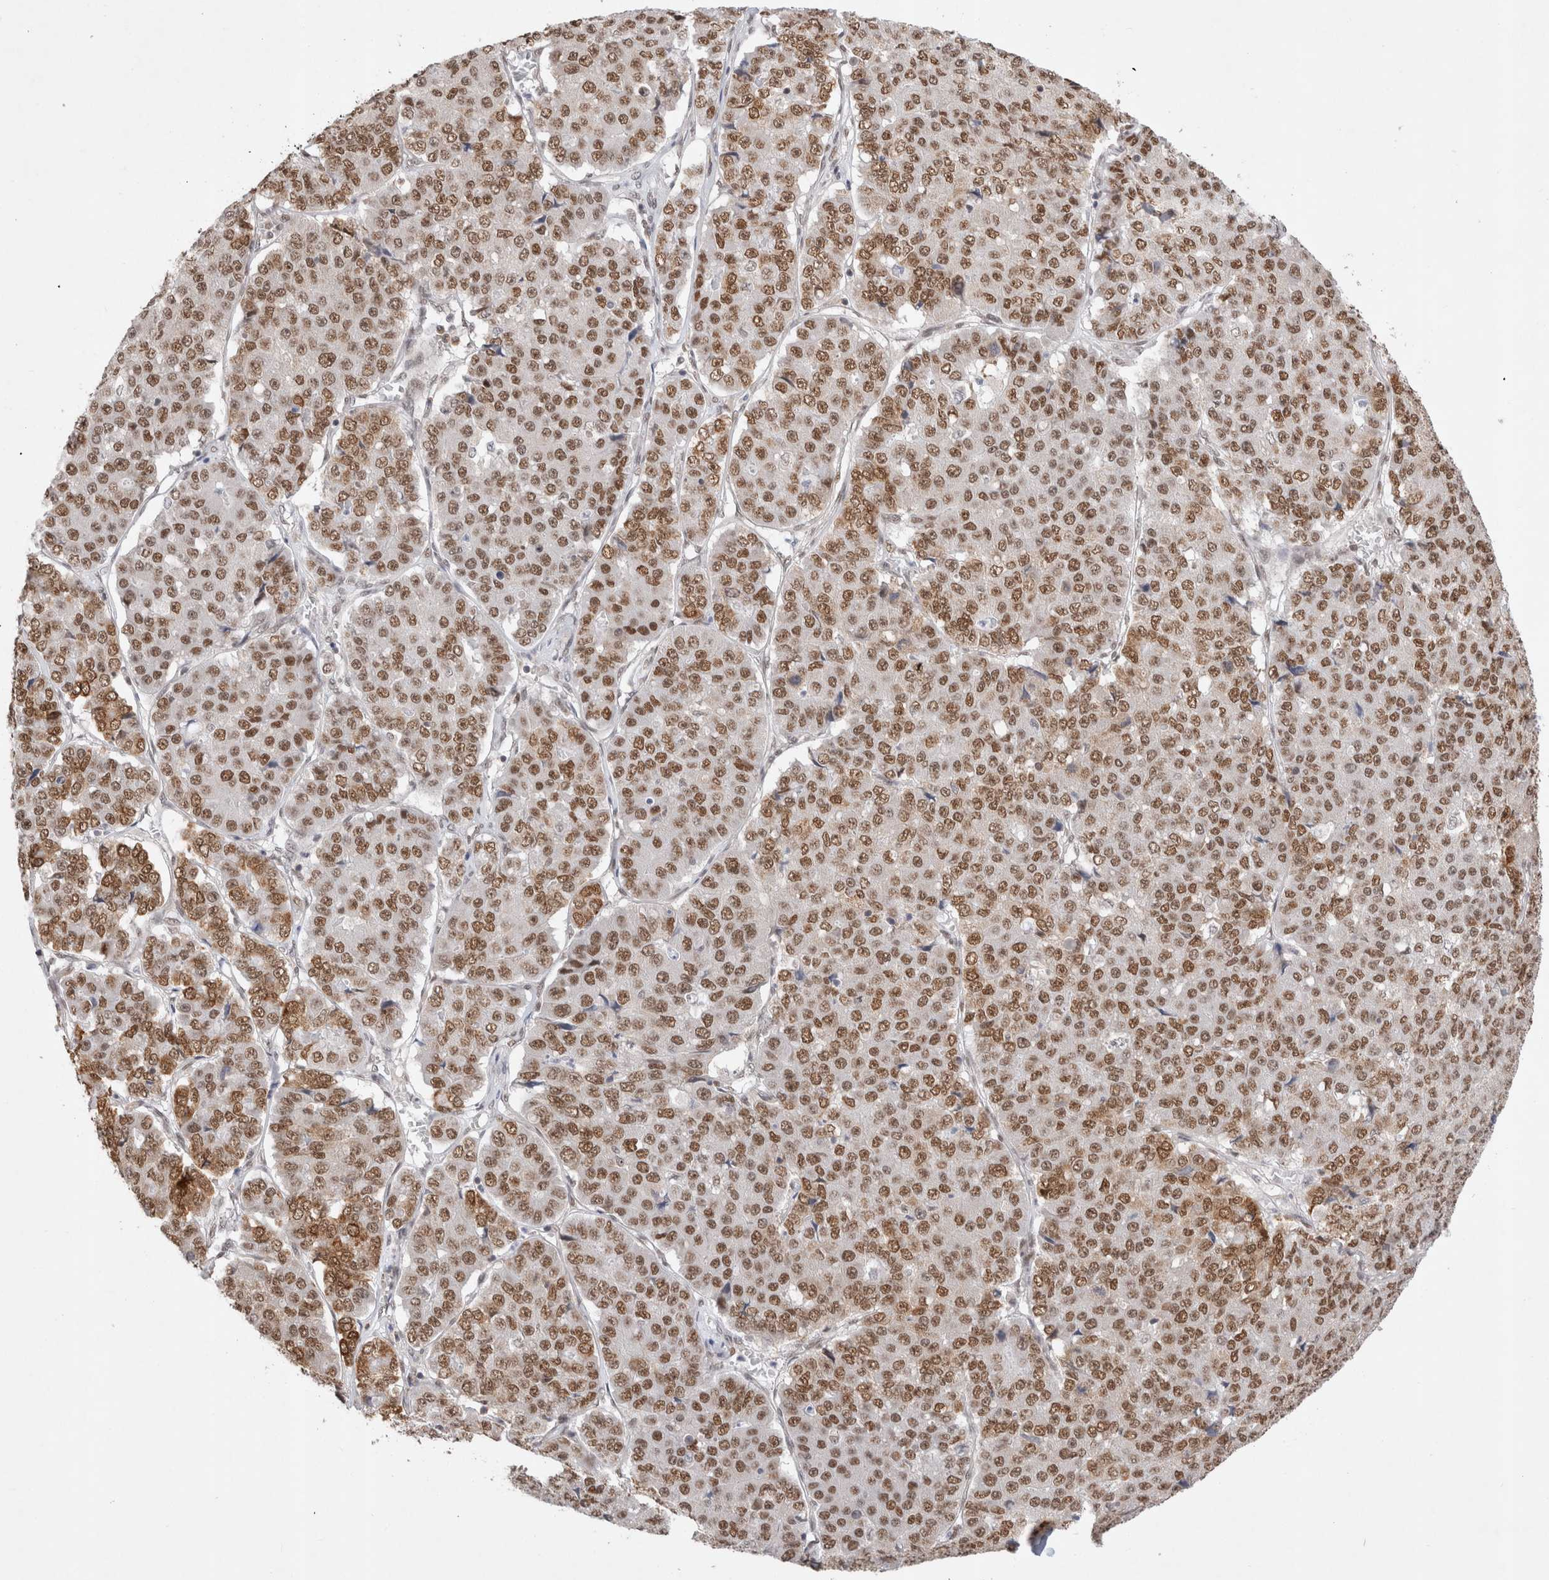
{"staining": {"intensity": "moderate", "quantity": ">75%", "location": "nuclear"}, "tissue": "pancreatic cancer", "cell_type": "Tumor cells", "image_type": "cancer", "snomed": [{"axis": "morphology", "description": "Adenocarcinoma, NOS"}, {"axis": "topography", "description": "Pancreas"}], "caption": "High-magnification brightfield microscopy of pancreatic cancer (adenocarcinoma) stained with DAB (3,3'-diaminobenzidine) (brown) and counterstained with hematoxylin (blue). tumor cells exhibit moderate nuclear staining is identified in approximately>75% of cells.", "gene": "GTF2I", "patient": {"sex": "male", "age": 50}}